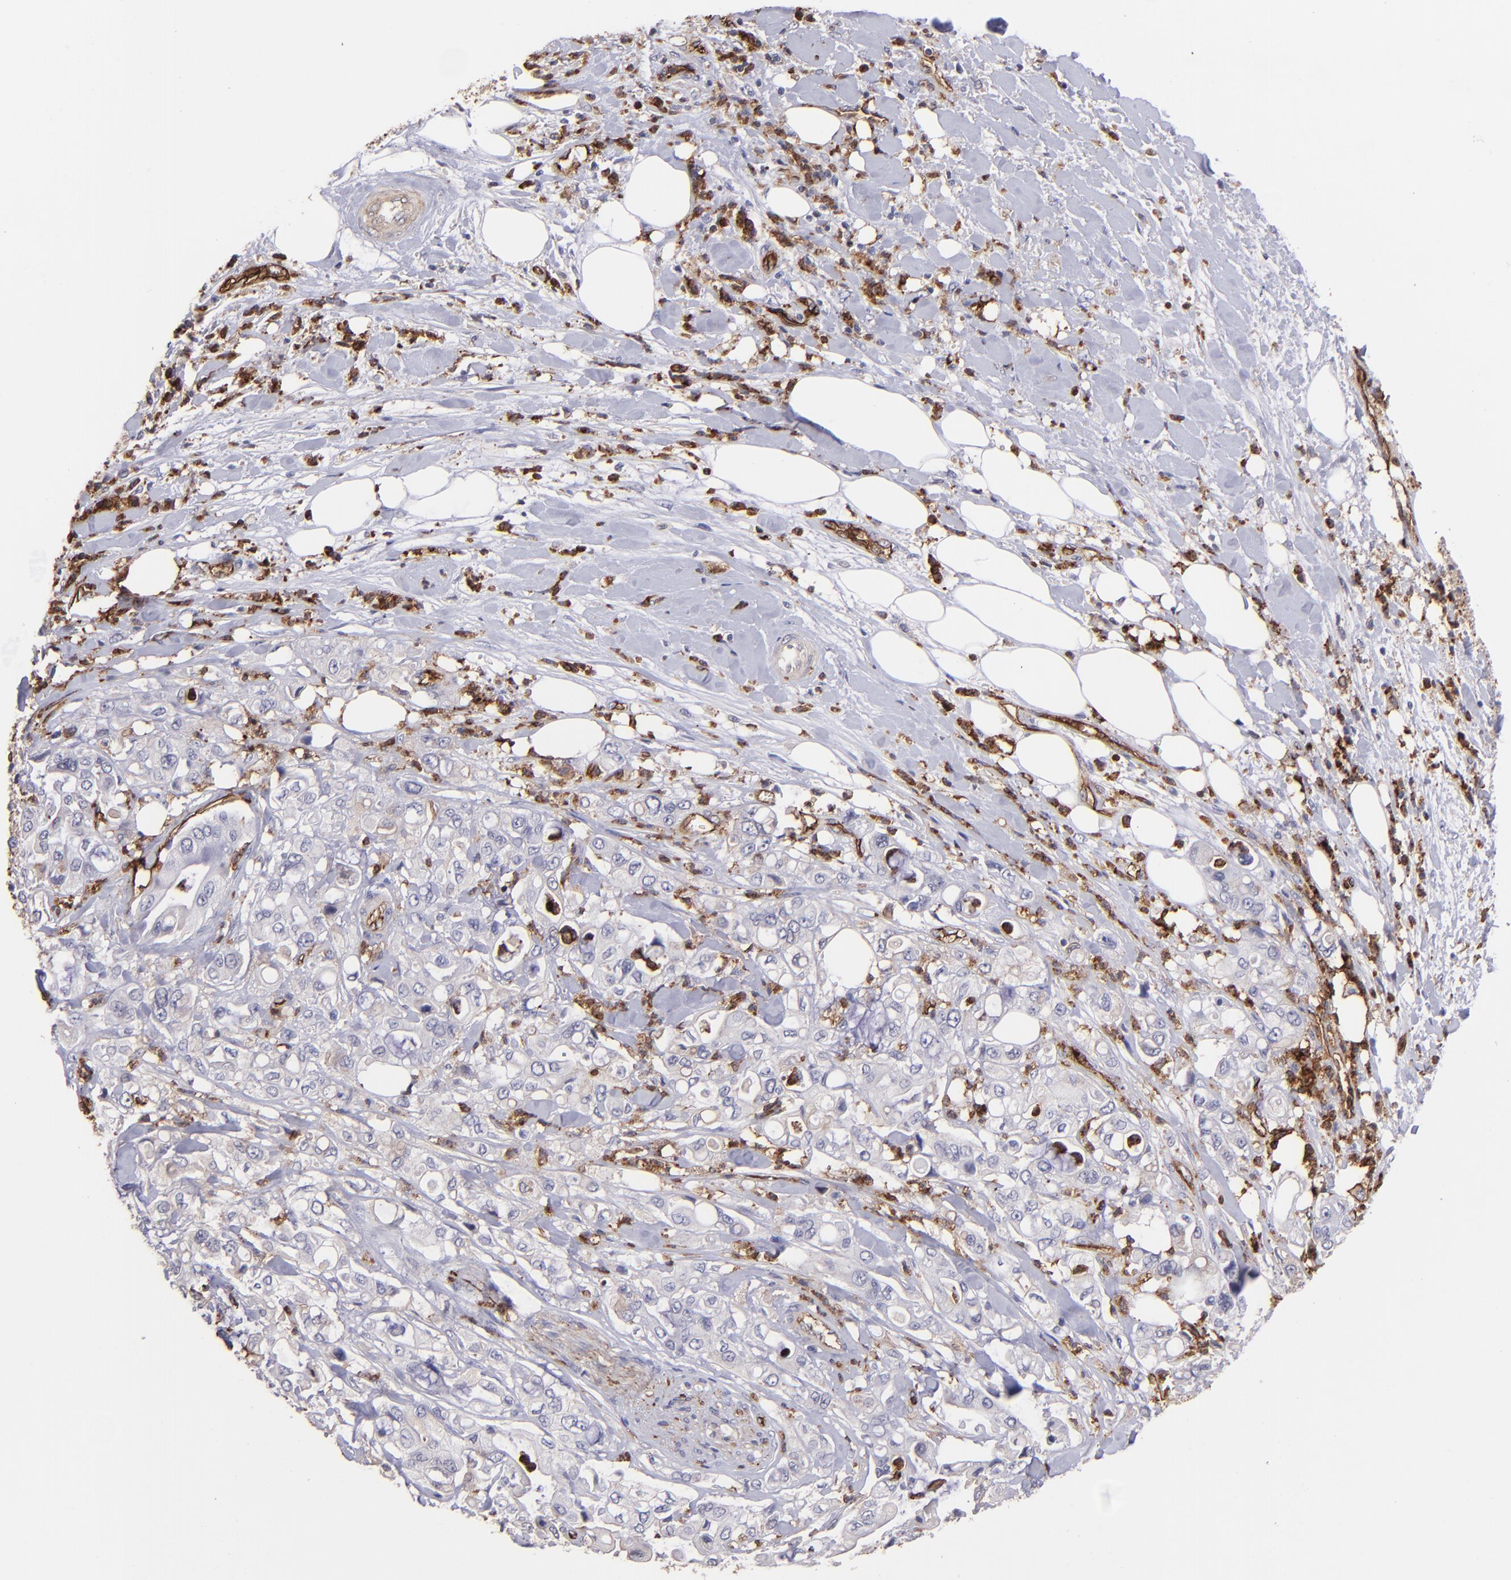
{"staining": {"intensity": "negative", "quantity": "none", "location": "none"}, "tissue": "pancreatic cancer", "cell_type": "Tumor cells", "image_type": "cancer", "snomed": [{"axis": "morphology", "description": "Adenocarcinoma, NOS"}, {"axis": "topography", "description": "Pancreas"}], "caption": "Tumor cells show no significant protein staining in adenocarcinoma (pancreatic).", "gene": "DYSF", "patient": {"sex": "male", "age": 70}}